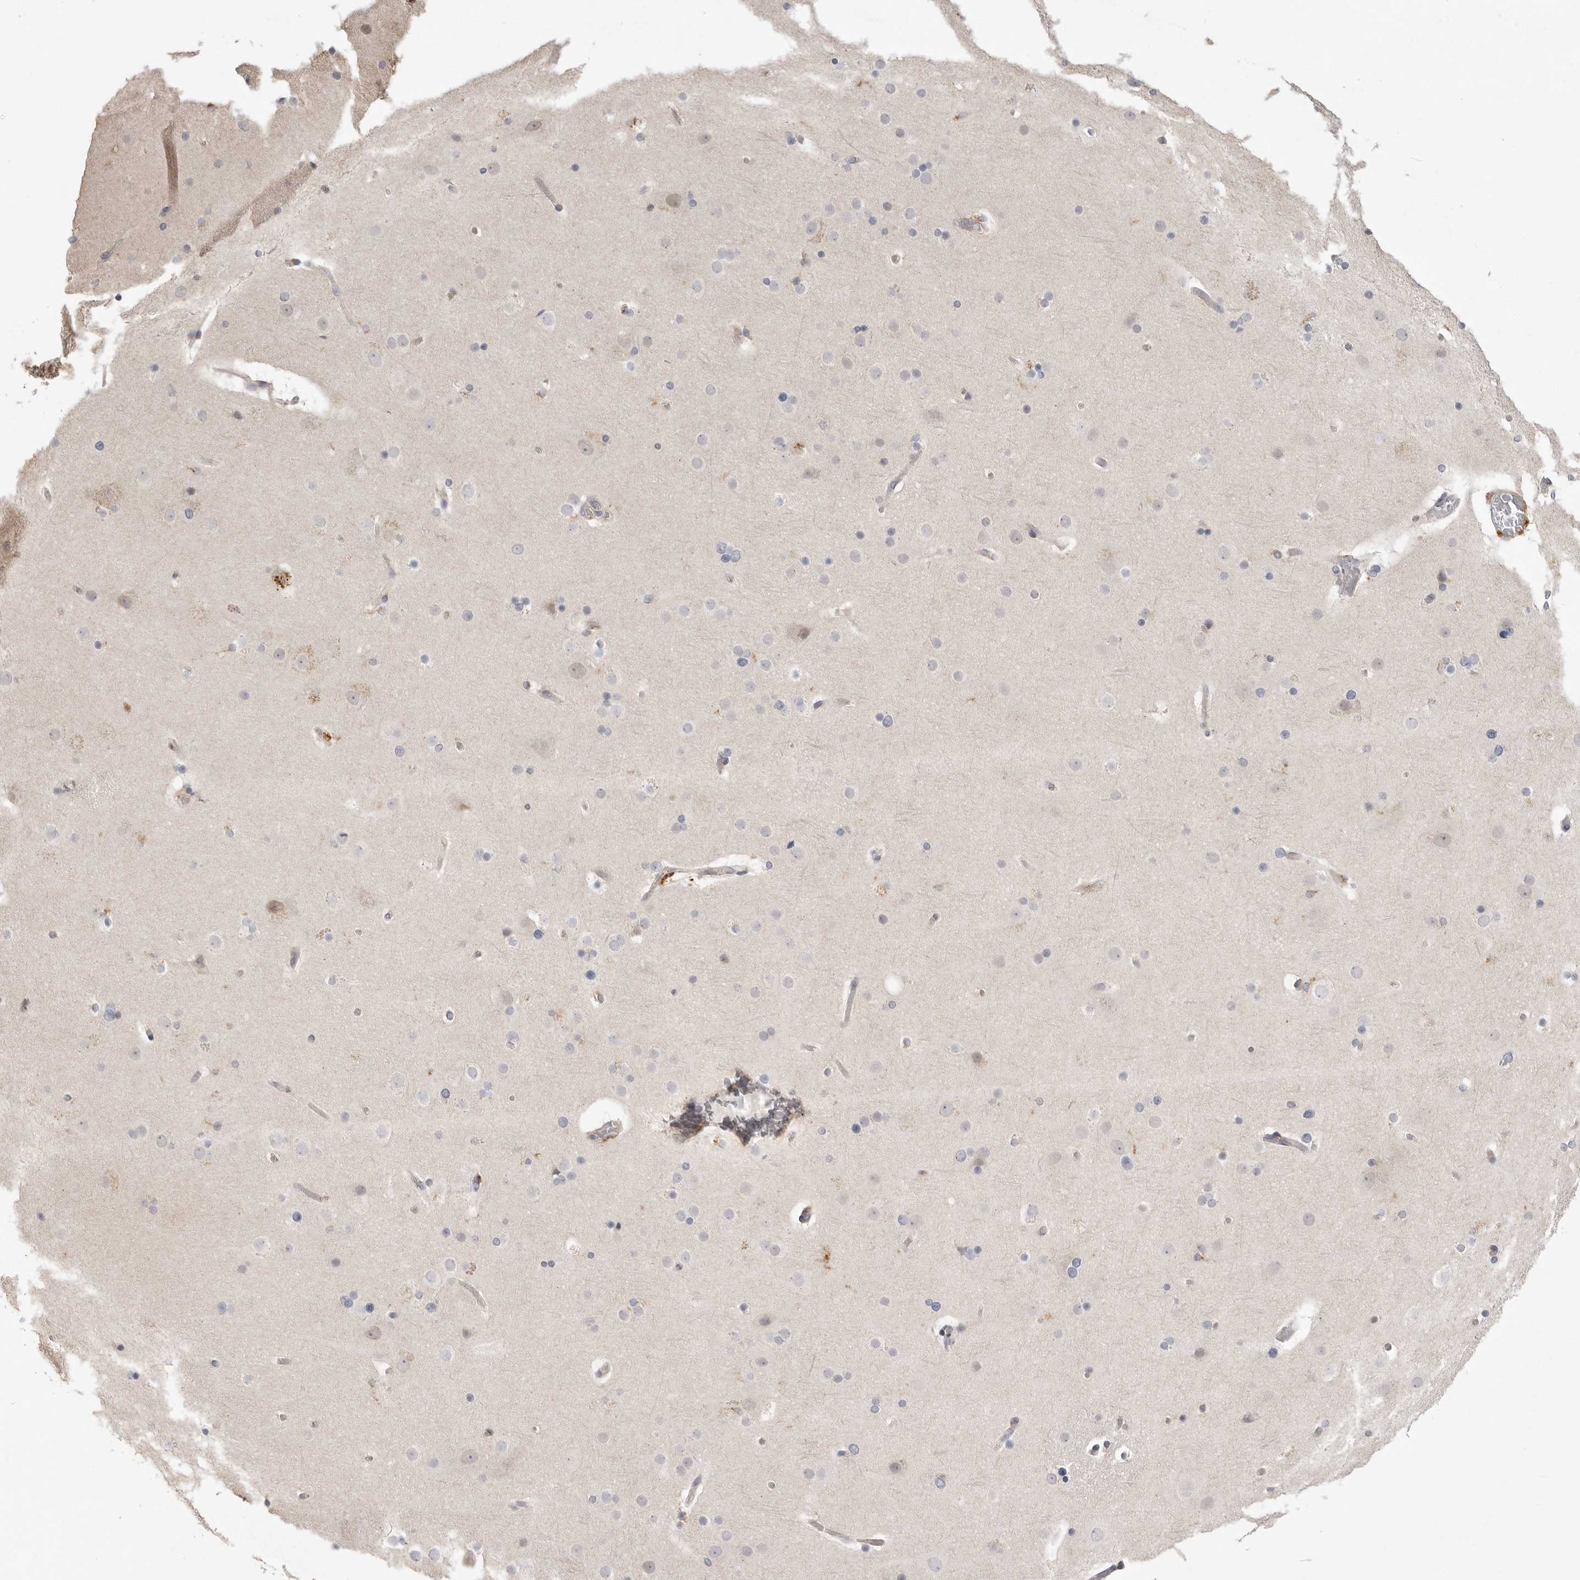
{"staining": {"intensity": "negative", "quantity": "none", "location": "none"}, "tissue": "cerebral cortex", "cell_type": "Endothelial cells", "image_type": "normal", "snomed": [{"axis": "morphology", "description": "Normal tissue, NOS"}, {"axis": "topography", "description": "Cerebral cortex"}], "caption": "The immunohistochemistry (IHC) micrograph has no significant positivity in endothelial cells of cerebral cortex. Brightfield microscopy of immunohistochemistry (IHC) stained with DAB (3,3'-diaminobenzidine) (brown) and hematoxylin (blue), captured at high magnification.", "gene": "TLR3", "patient": {"sex": "male", "age": 57}}